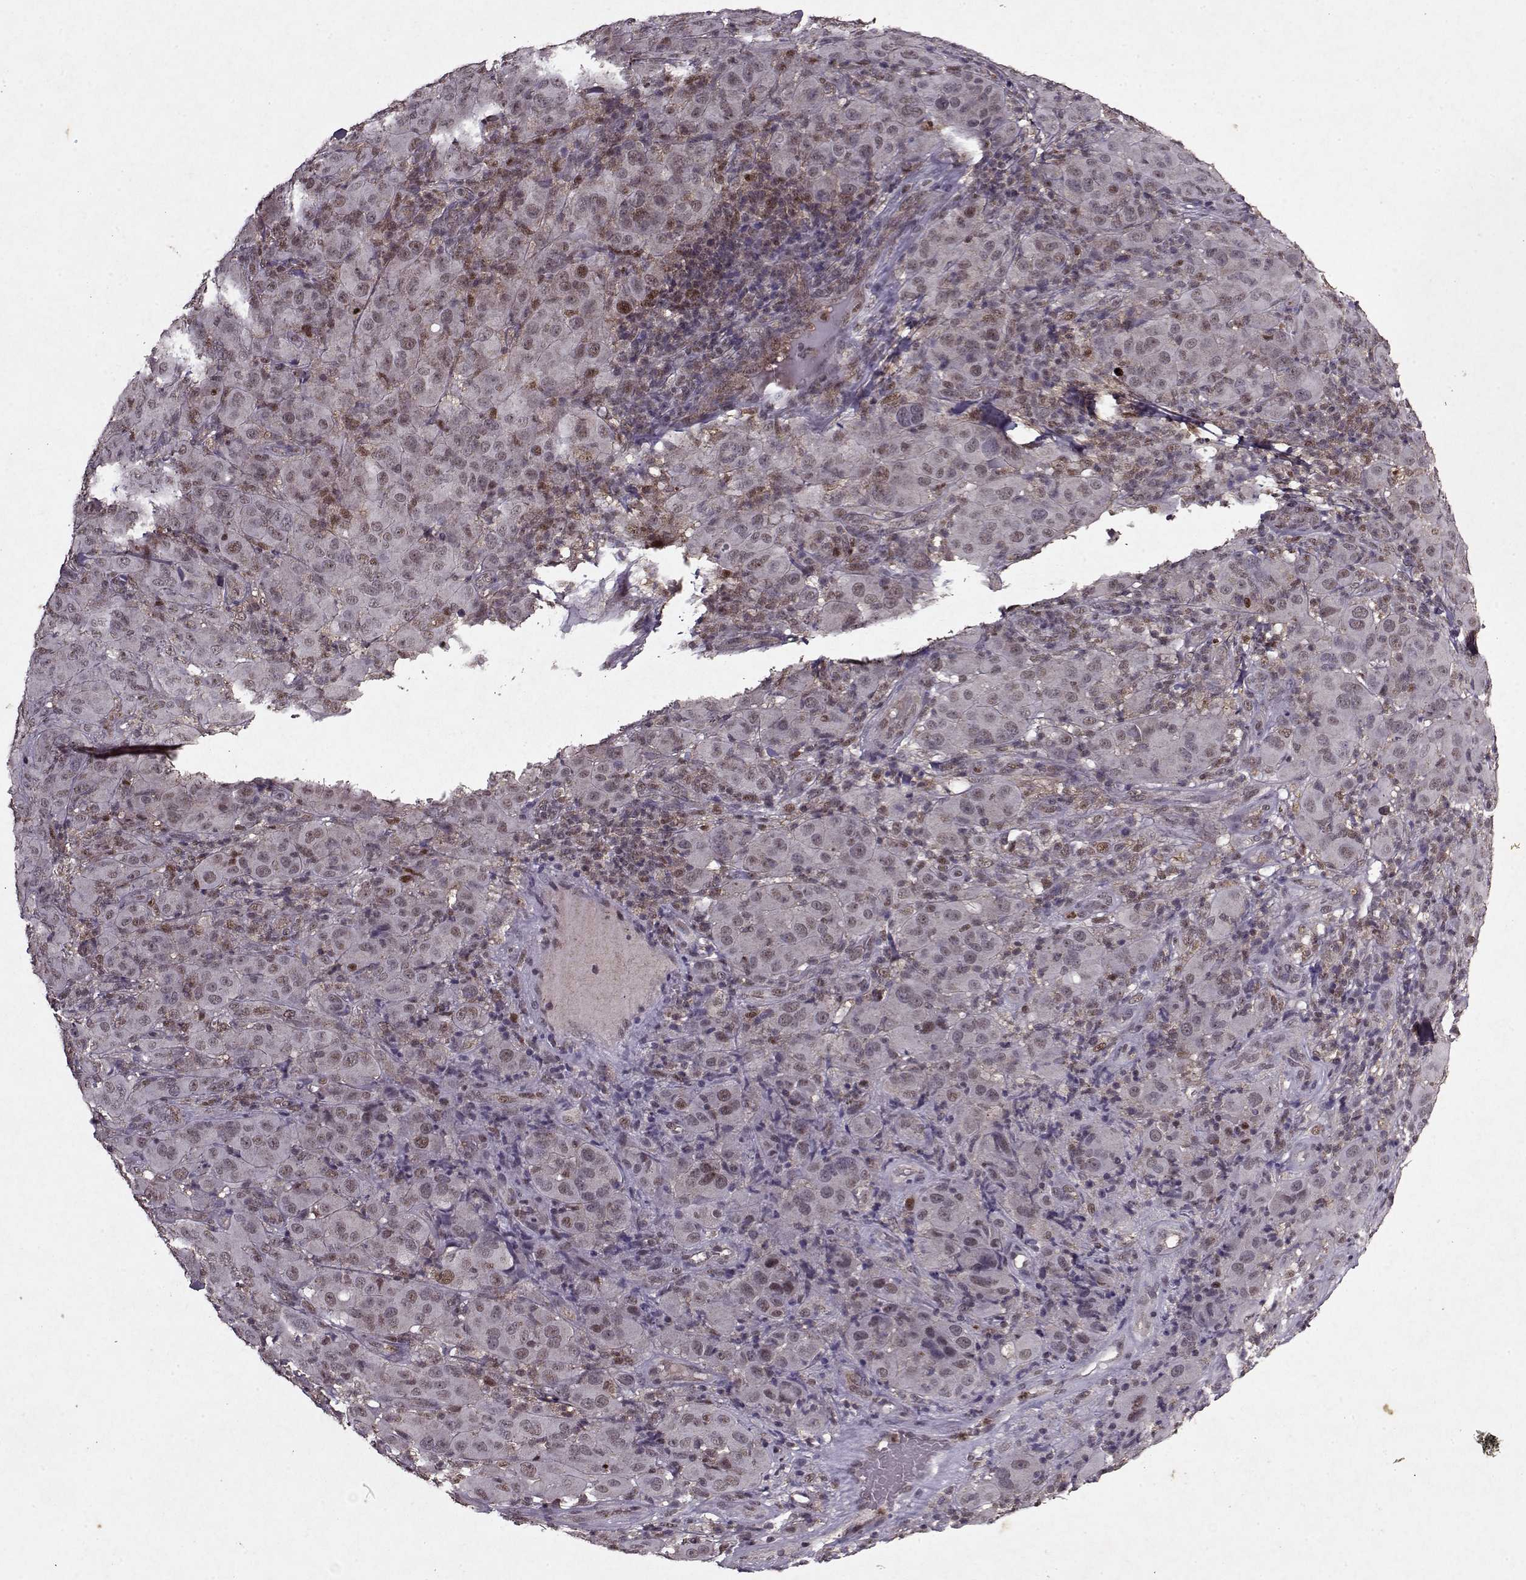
{"staining": {"intensity": "moderate", "quantity": "<25%", "location": "nuclear"}, "tissue": "melanoma", "cell_type": "Tumor cells", "image_type": "cancer", "snomed": [{"axis": "morphology", "description": "Malignant melanoma, NOS"}, {"axis": "topography", "description": "Skin"}], "caption": "Melanoma stained with immunohistochemistry (IHC) exhibits moderate nuclear positivity in approximately <25% of tumor cells.", "gene": "PSMA7", "patient": {"sex": "female", "age": 87}}